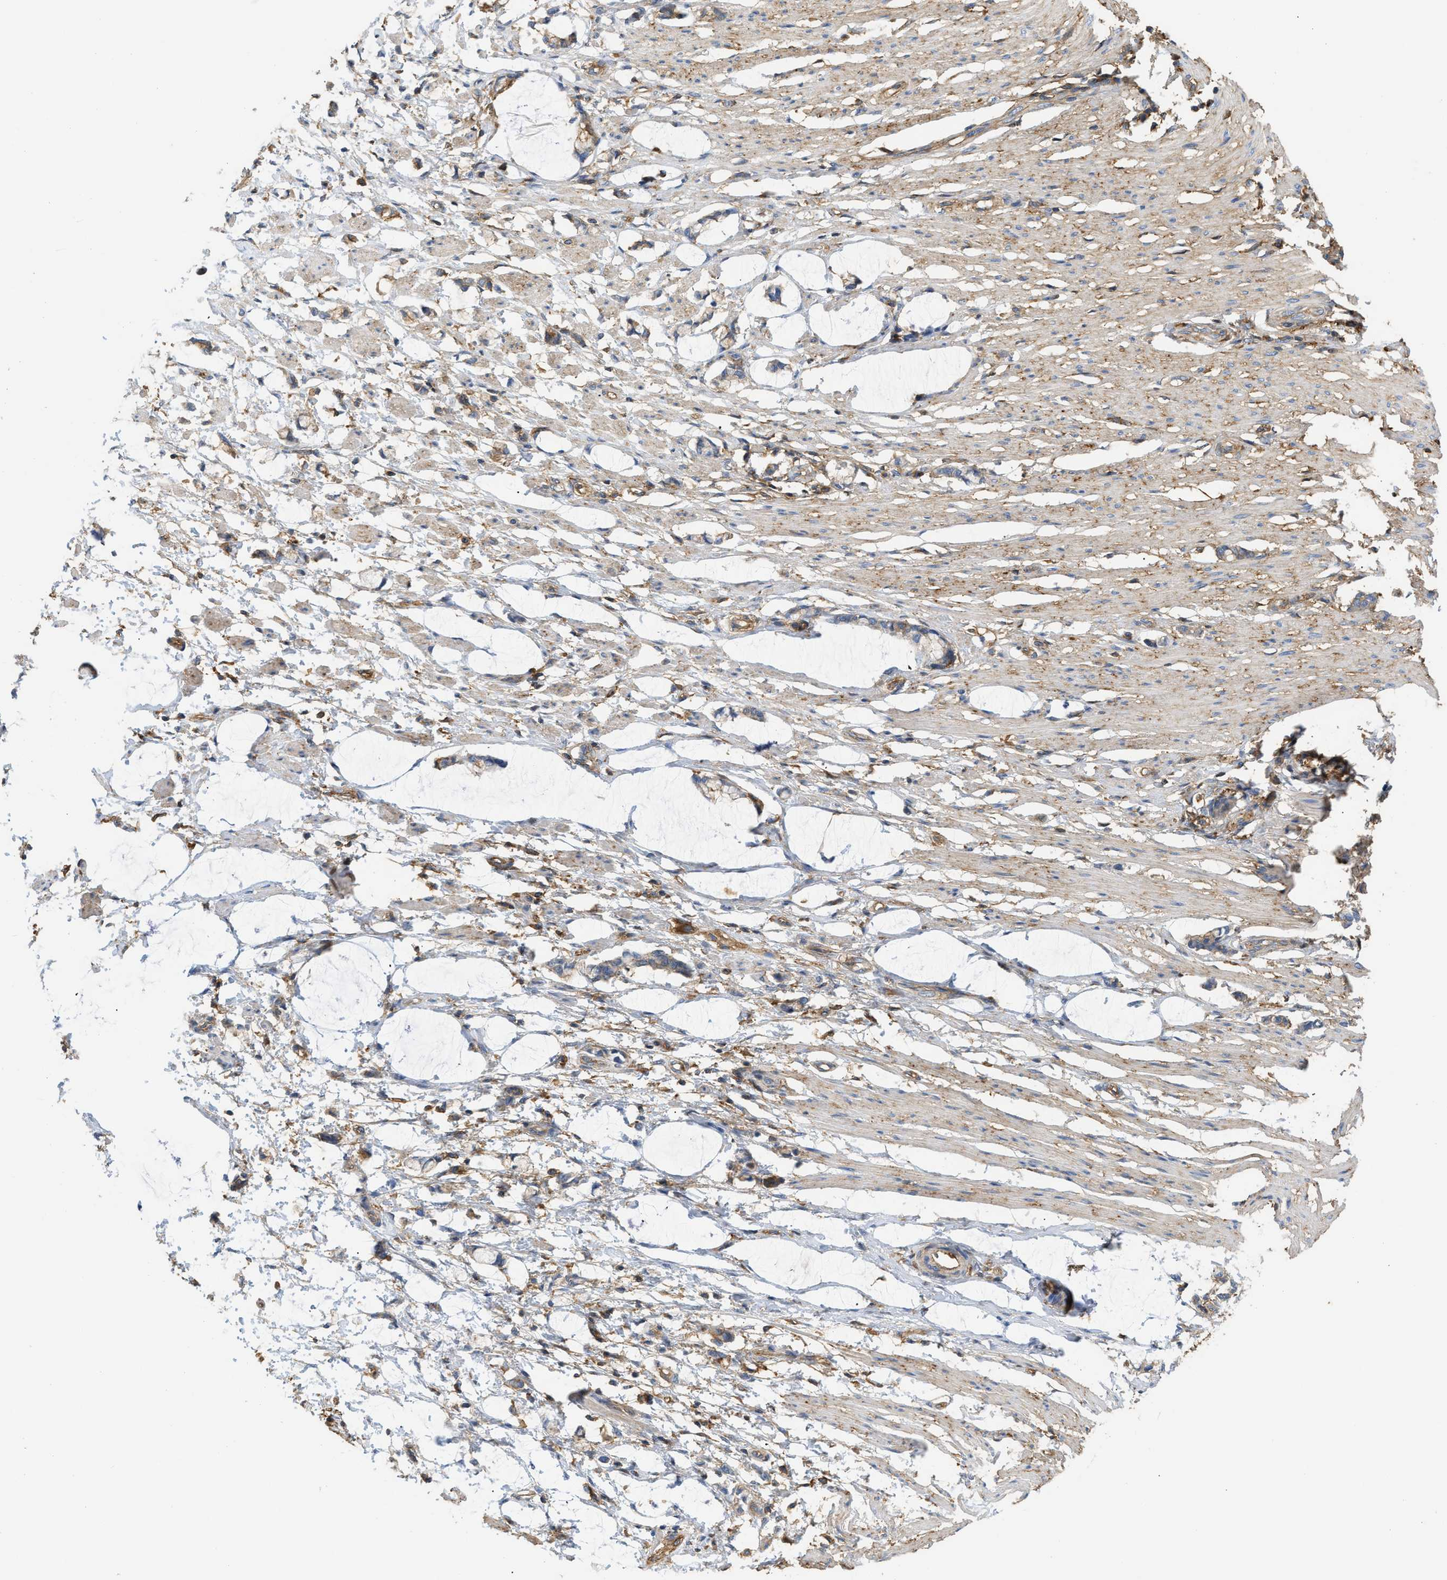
{"staining": {"intensity": "weak", "quantity": ">75%", "location": "cytoplasmic/membranous"}, "tissue": "smooth muscle", "cell_type": "Smooth muscle cells", "image_type": "normal", "snomed": [{"axis": "morphology", "description": "Normal tissue, NOS"}, {"axis": "morphology", "description": "Adenocarcinoma, NOS"}, {"axis": "topography", "description": "Smooth muscle"}, {"axis": "topography", "description": "Colon"}], "caption": "Immunohistochemical staining of unremarkable human smooth muscle demonstrates weak cytoplasmic/membranous protein staining in about >75% of smooth muscle cells. Ihc stains the protein of interest in brown and the nuclei are stained blue.", "gene": "GNB4", "patient": {"sex": "male", "age": 14}}